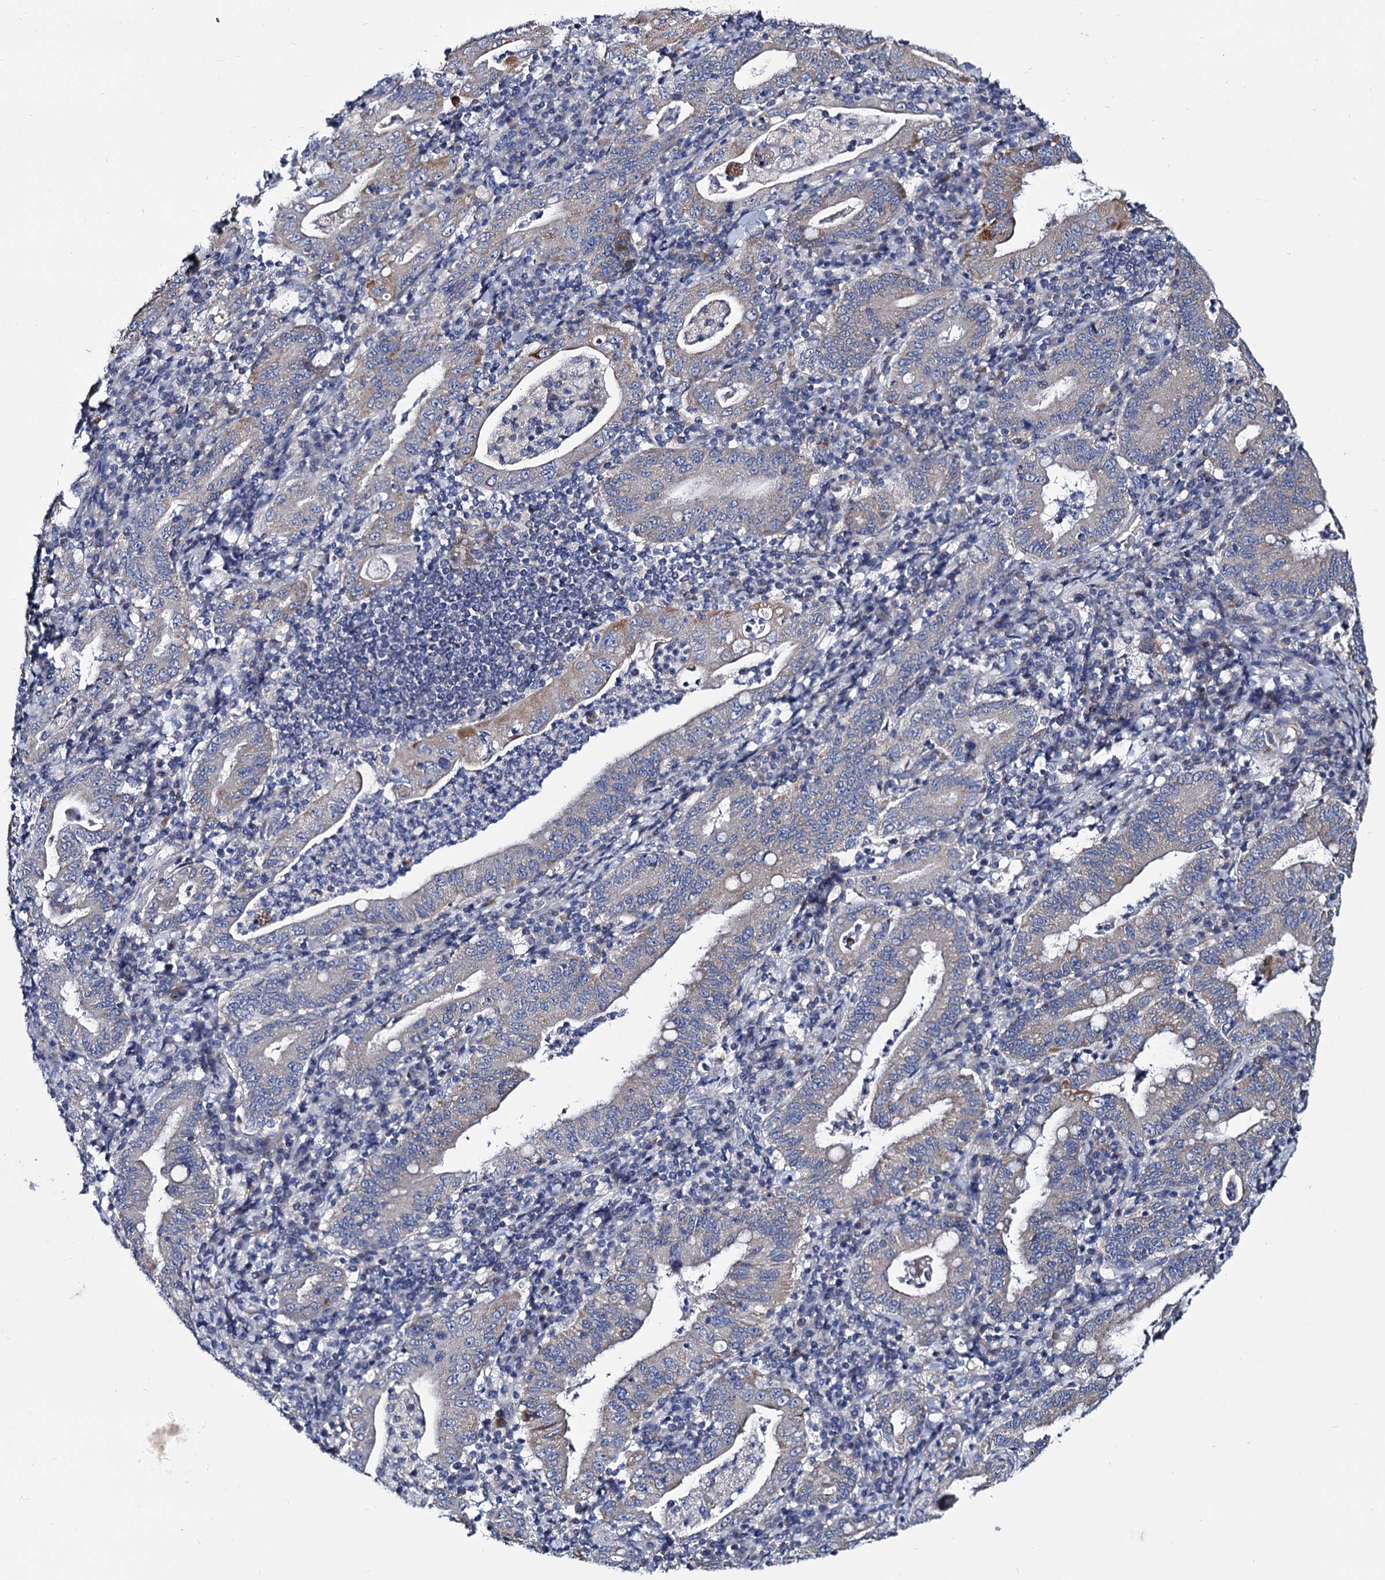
{"staining": {"intensity": "weak", "quantity": "<25%", "location": "cytoplasmic/membranous"}, "tissue": "stomach cancer", "cell_type": "Tumor cells", "image_type": "cancer", "snomed": [{"axis": "morphology", "description": "Normal tissue, NOS"}, {"axis": "morphology", "description": "Adenocarcinoma, NOS"}, {"axis": "topography", "description": "Esophagus"}, {"axis": "topography", "description": "Stomach, upper"}, {"axis": "topography", "description": "Peripheral nerve tissue"}], "caption": "There is no significant positivity in tumor cells of stomach cancer (adenocarcinoma).", "gene": "PANX2", "patient": {"sex": "male", "age": 62}}